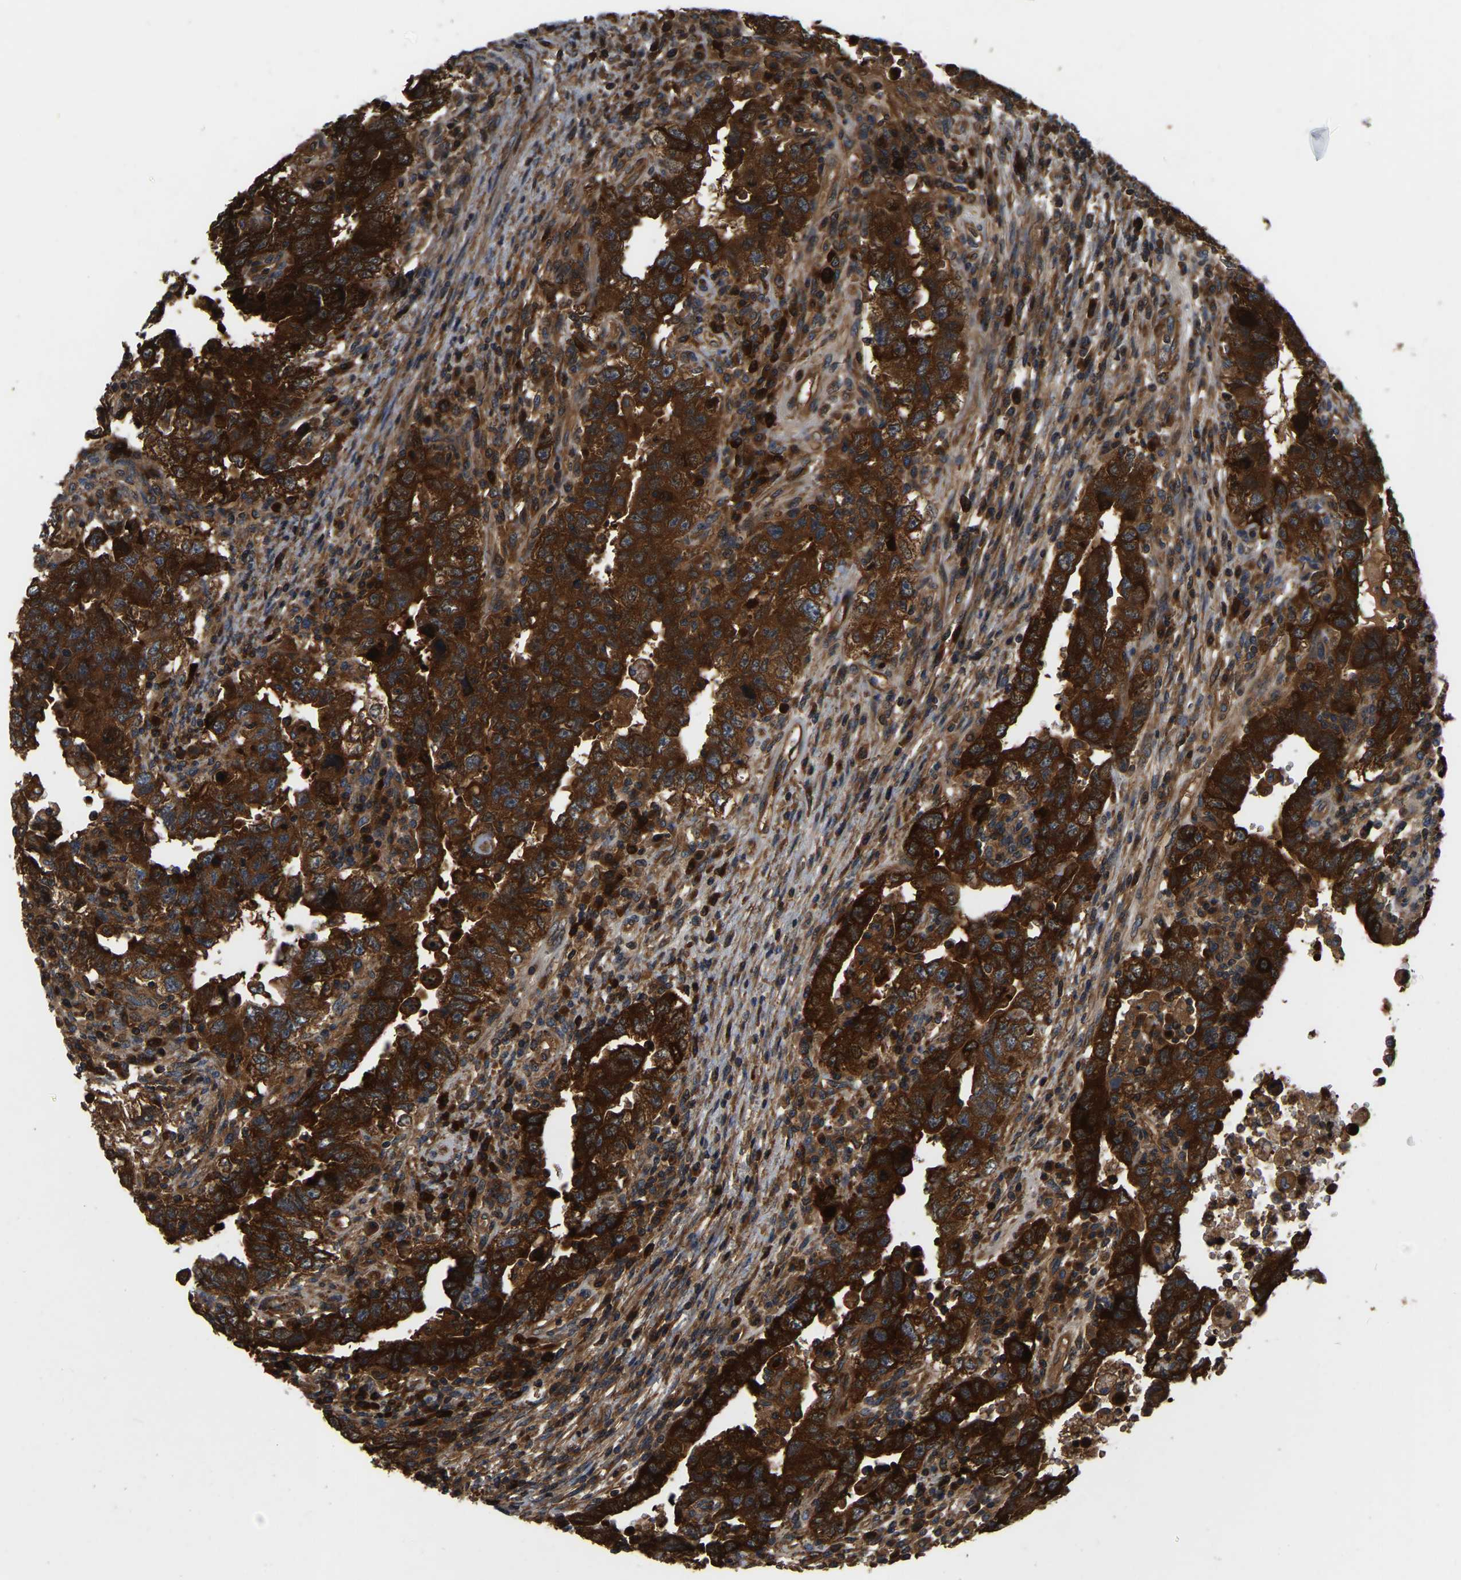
{"staining": {"intensity": "strong", "quantity": ">75%", "location": "cytoplasmic/membranous"}, "tissue": "testis cancer", "cell_type": "Tumor cells", "image_type": "cancer", "snomed": [{"axis": "morphology", "description": "Carcinoma, Embryonal, NOS"}, {"axis": "topography", "description": "Testis"}], "caption": "The immunohistochemical stain highlights strong cytoplasmic/membranous staining in tumor cells of embryonal carcinoma (testis) tissue.", "gene": "GARS1", "patient": {"sex": "male", "age": 26}}